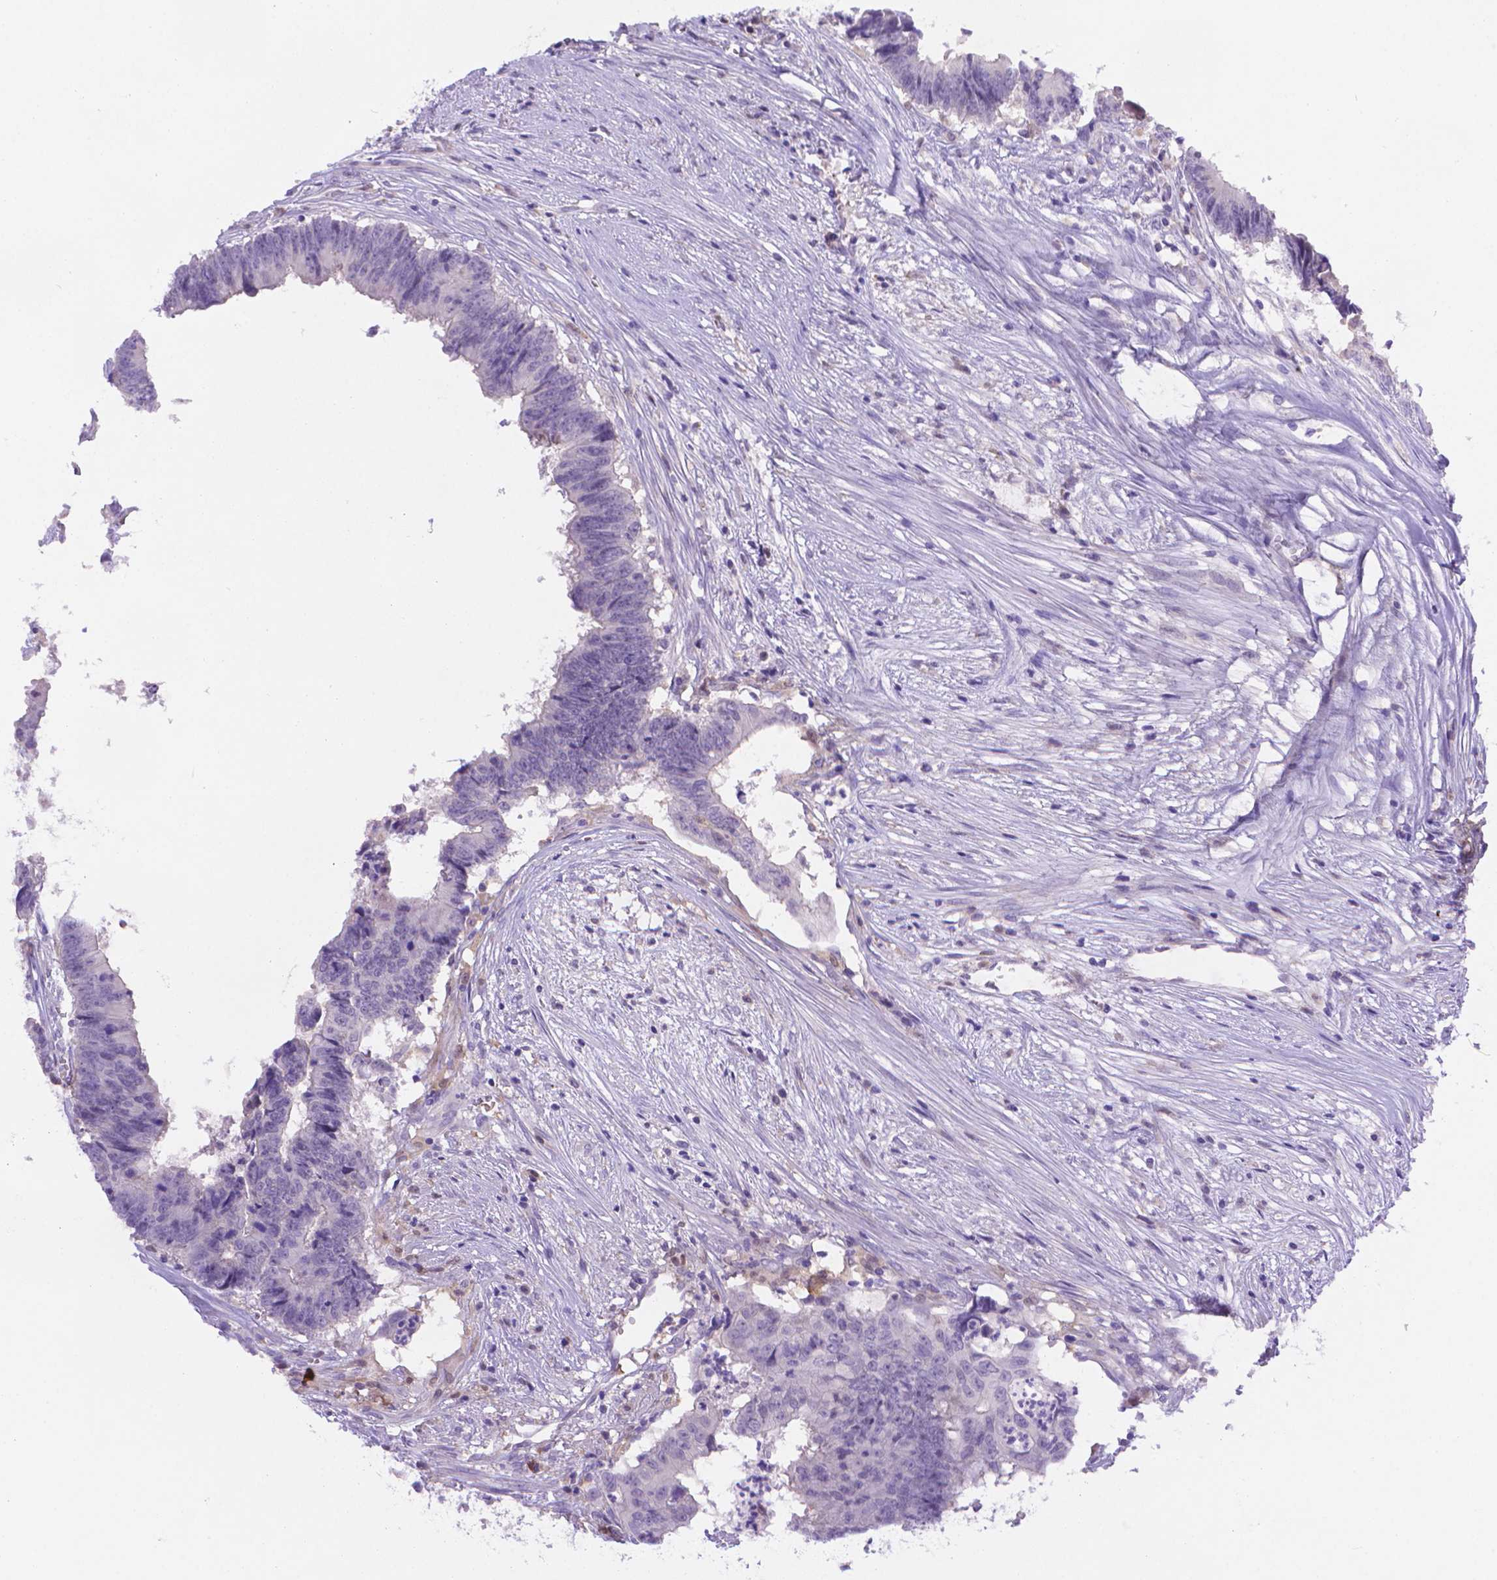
{"staining": {"intensity": "negative", "quantity": "none", "location": "none"}, "tissue": "colorectal cancer", "cell_type": "Tumor cells", "image_type": "cancer", "snomed": [{"axis": "morphology", "description": "Adenocarcinoma, NOS"}, {"axis": "topography", "description": "Colon"}], "caption": "IHC micrograph of neoplastic tissue: colorectal adenocarcinoma stained with DAB exhibits no significant protein expression in tumor cells.", "gene": "FGD2", "patient": {"sex": "female", "age": 82}}